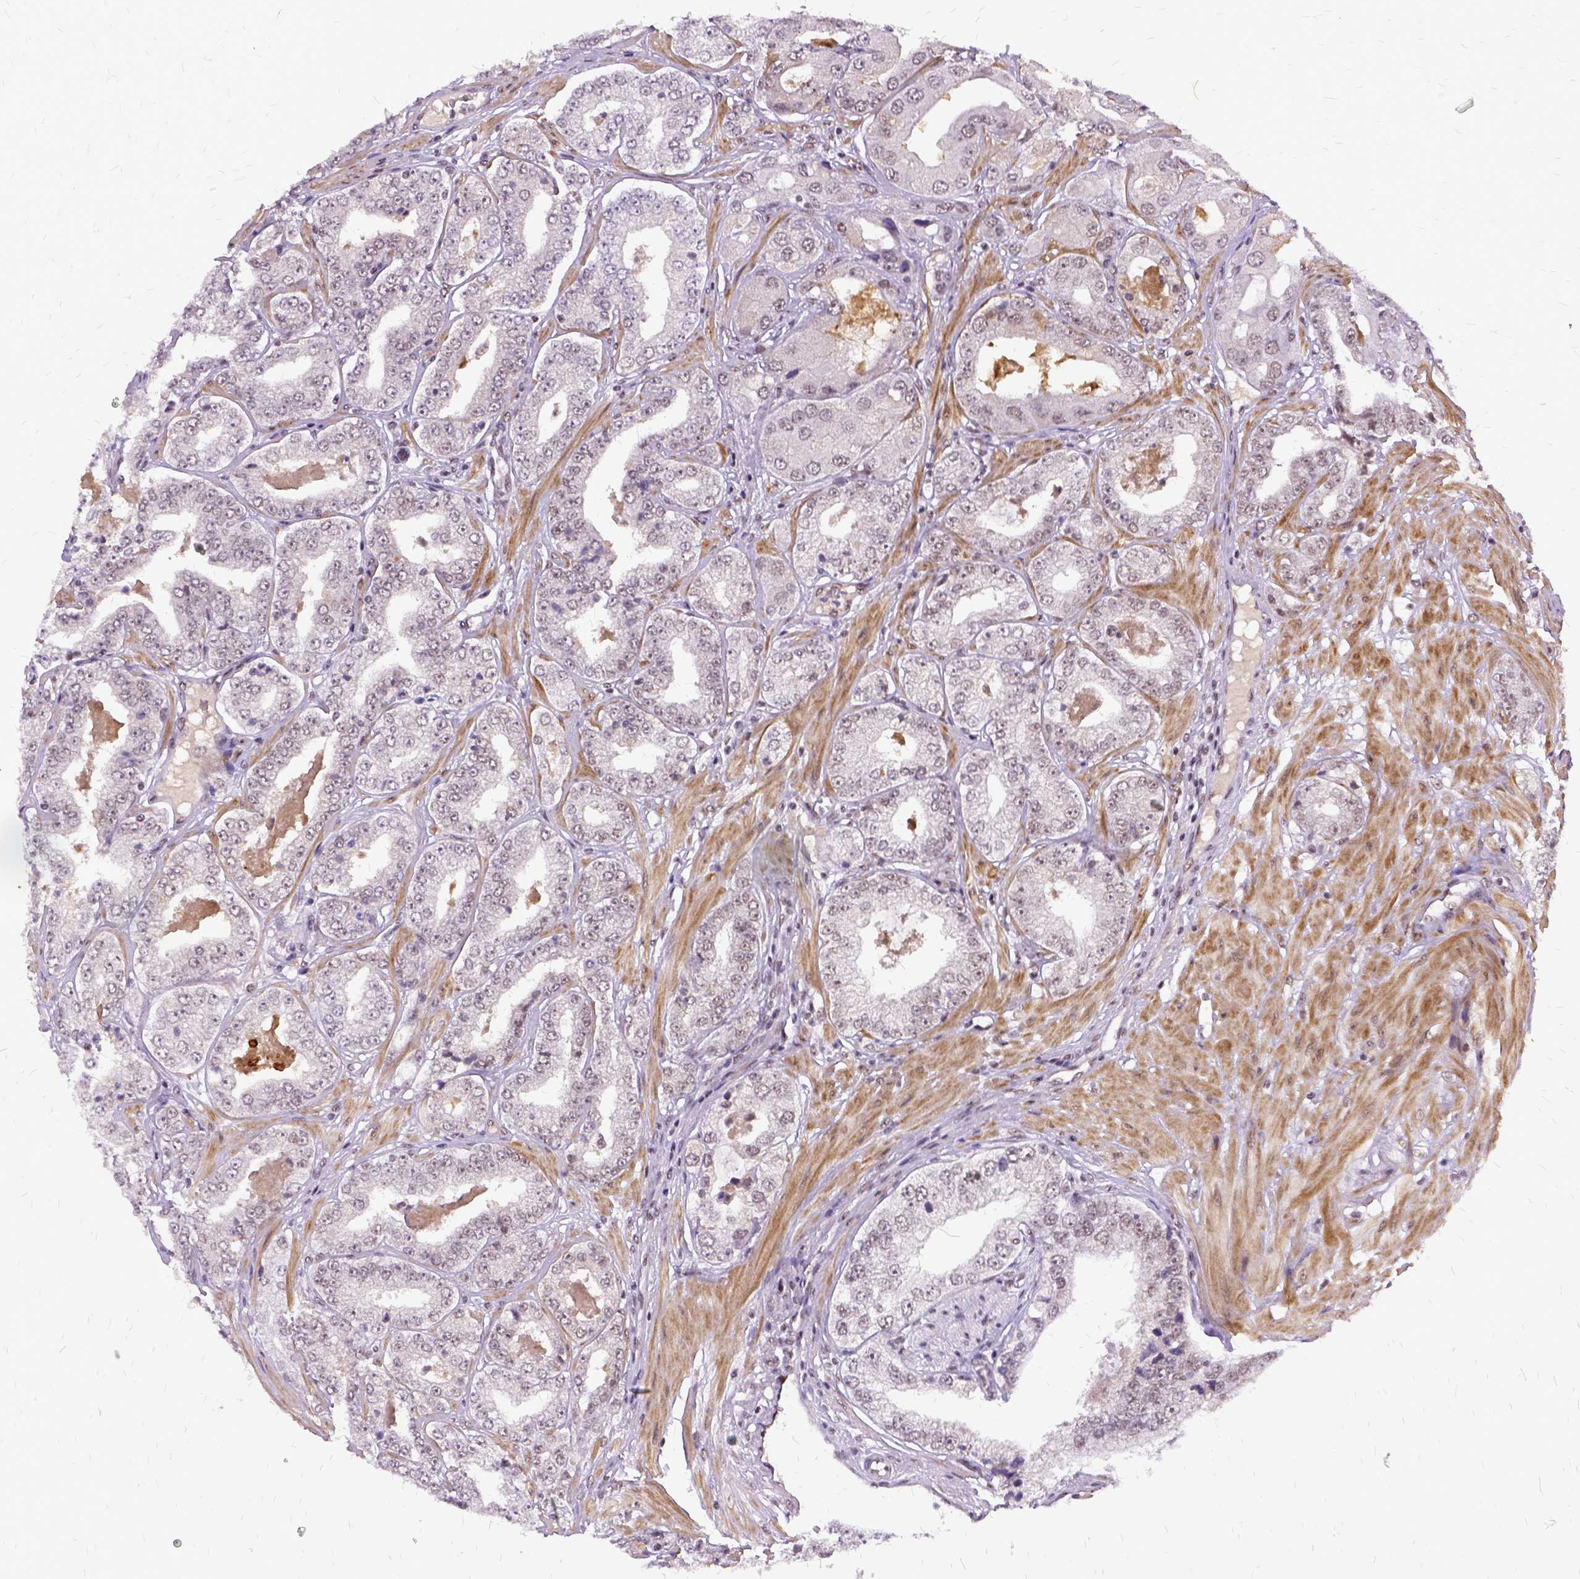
{"staining": {"intensity": "weak", "quantity": "<25%", "location": "nuclear"}, "tissue": "prostate cancer", "cell_type": "Tumor cells", "image_type": "cancer", "snomed": [{"axis": "morphology", "description": "Adenocarcinoma, Low grade"}, {"axis": "topography", "description": "Prostate"}], "caption": "Prostate low-grade adenocarcinoma was stained to show a protein in brown. There is no significant positivity in tumor cells. (DAB (3,3'-diaminobenzidine) IHC with hematoxylin counter stain).", "gene": "SETD1A", "patient": {"sex": "male", "age": 60}}